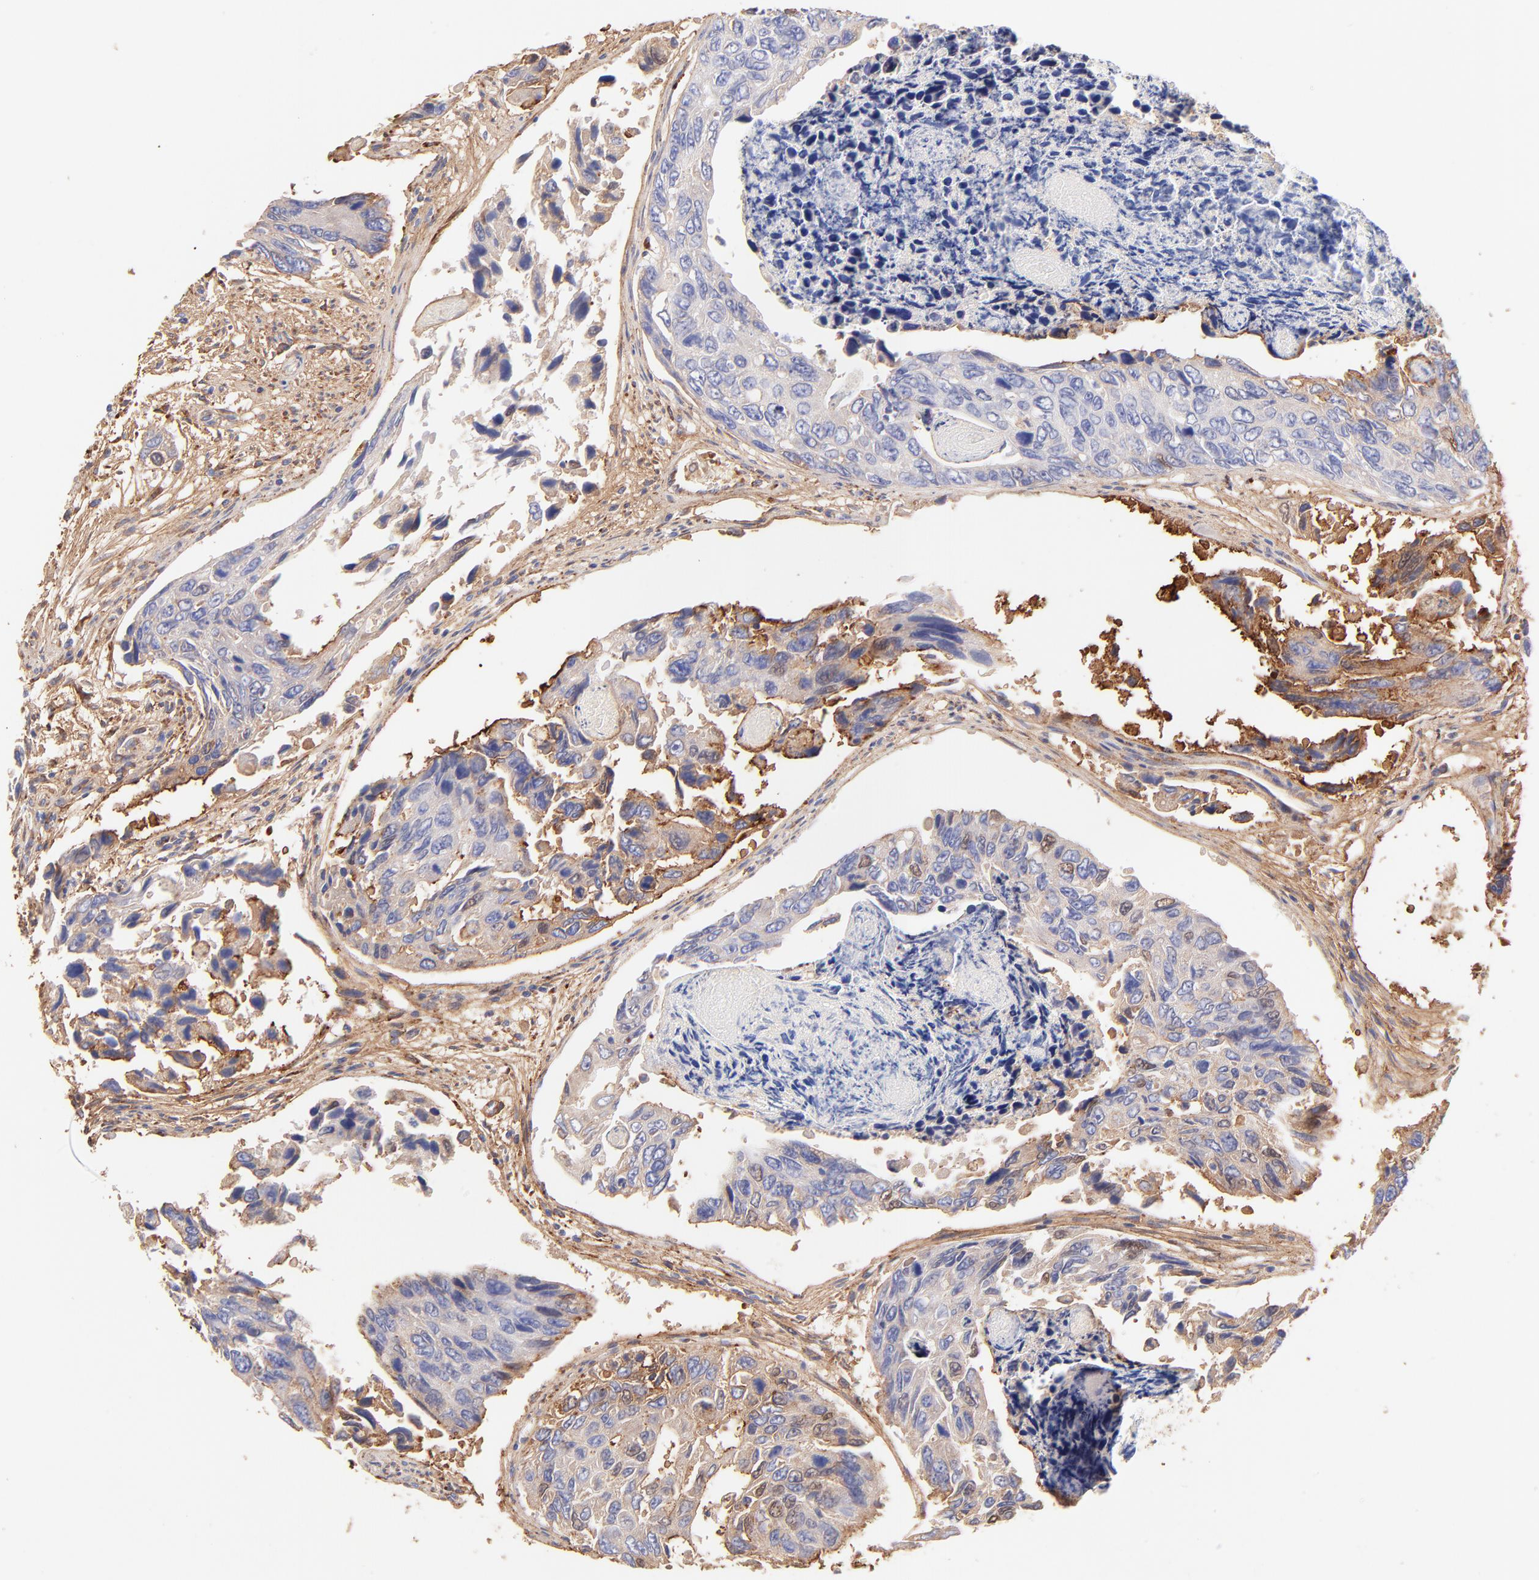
{"staining": {"intensity": "moderate", "quantity": ">75%", "location": "cytoplasmic/membranous"}, "tissue": "colorectal cancer", "cell_type": "Tumor cells", "image_type": "cancer", "snomed": [{"axis": "morphology", "description": "Adenocarcinoma, NOS"}, {"axis": "topography", "description": "Colon"}], "caption": "Tumor cells display medium levels of moderate cytoplasmic/membranous expression in approximately >75% of cells in human colorectal adenocarcinoma.", "gene": "BGN", "patient": {"sex": "female", "age": 86}}